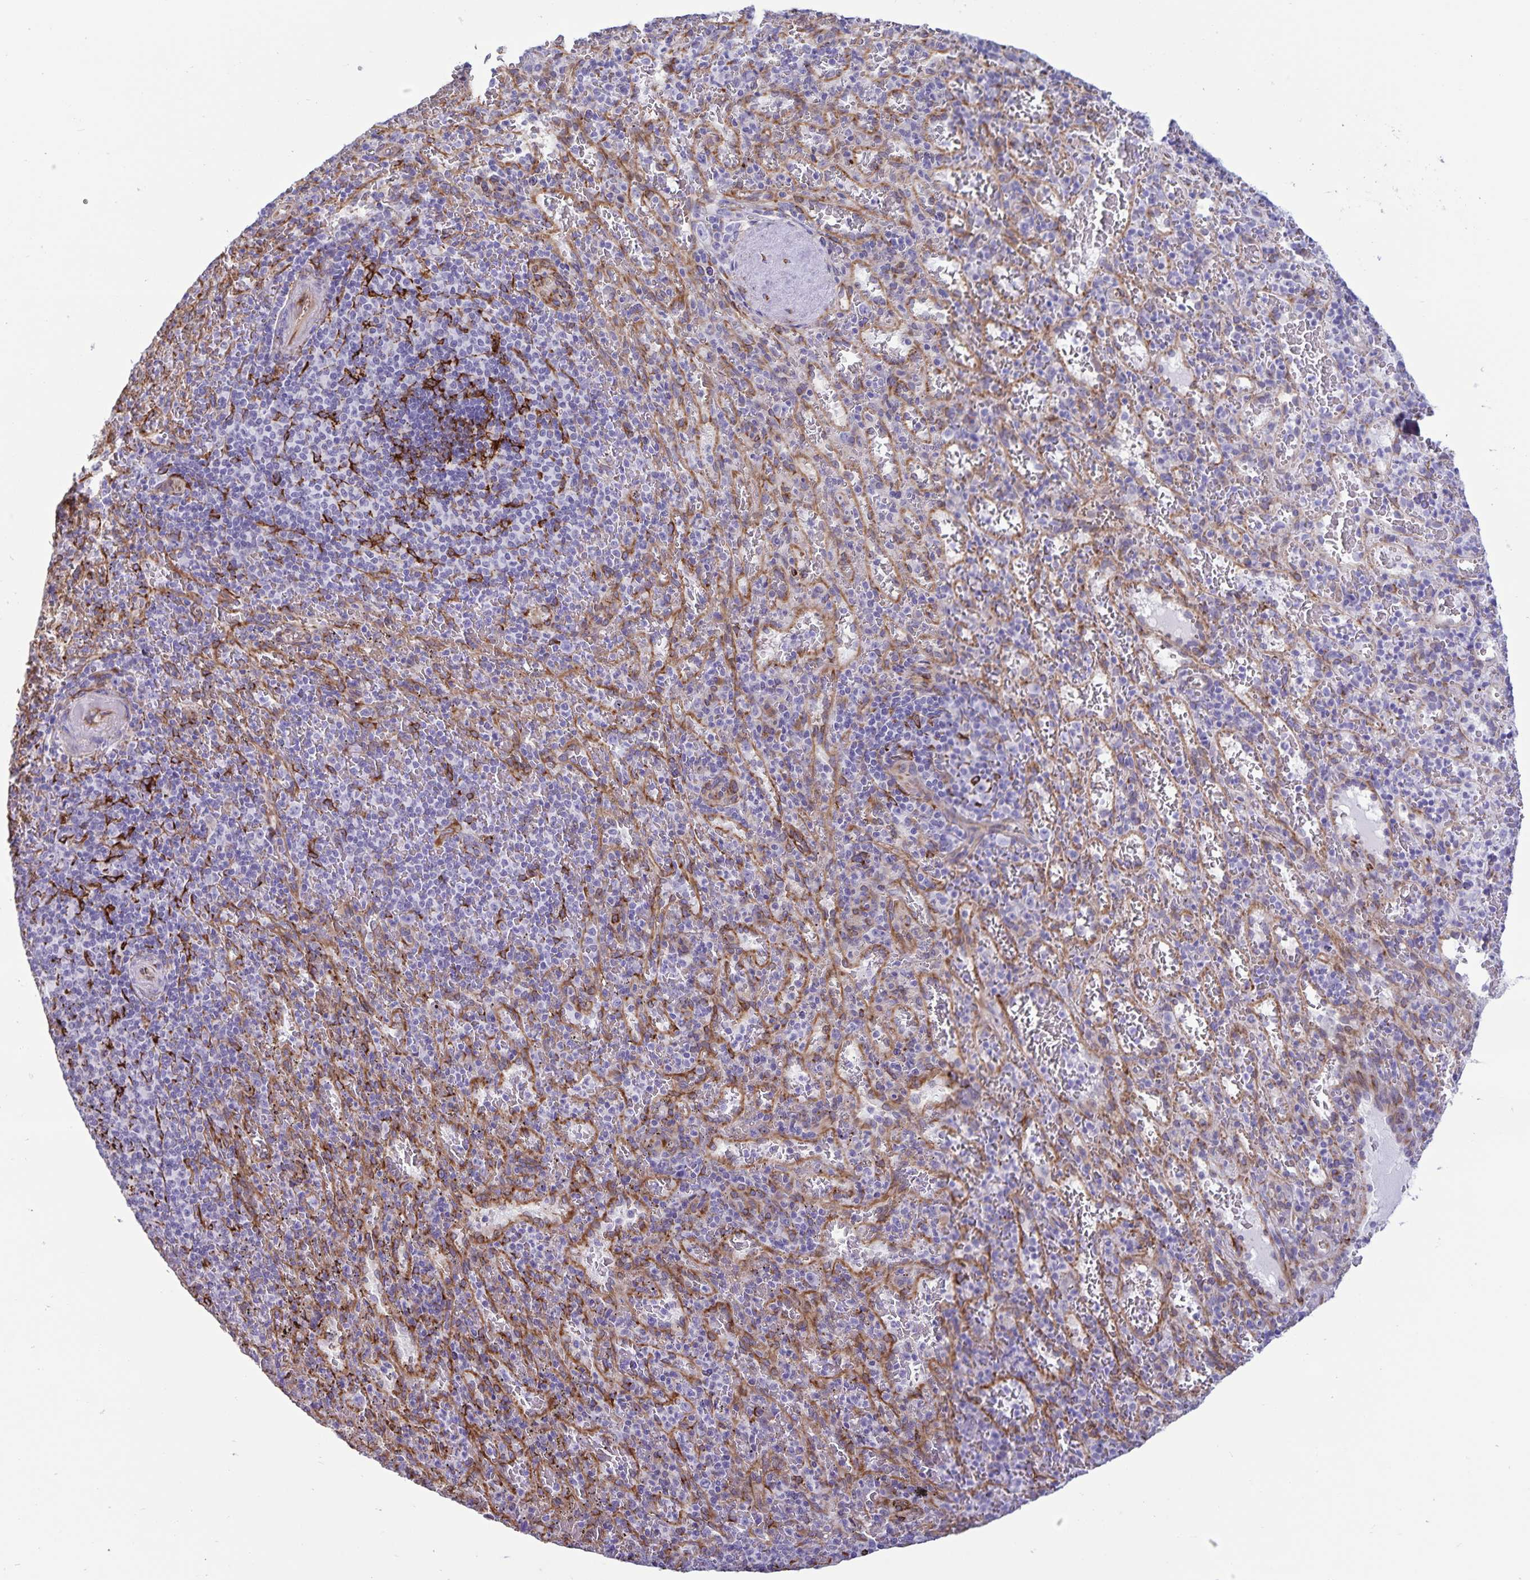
{"staining": {"intensity": "negative", "quantity": "none", "location": "none"}, "tissue": "spleen", "cell_type": "Cells in red pulp", "image_type": "normal", "snomed": [{"axis": "morphology", "description": "Normal tissue, NOS"}, {"axis": "topography", "description": "Spleen"}], "caption": "High magnification brightfield microscopy of unremarkable spleen stained with DAB (3,3'-diaminobenzidine) (brown) and counterstained with hematoxylin (blue): cells in red pulp show no significant staining.", "gene": "RCN1", "patient": {"sex": "male", "age": 57}}